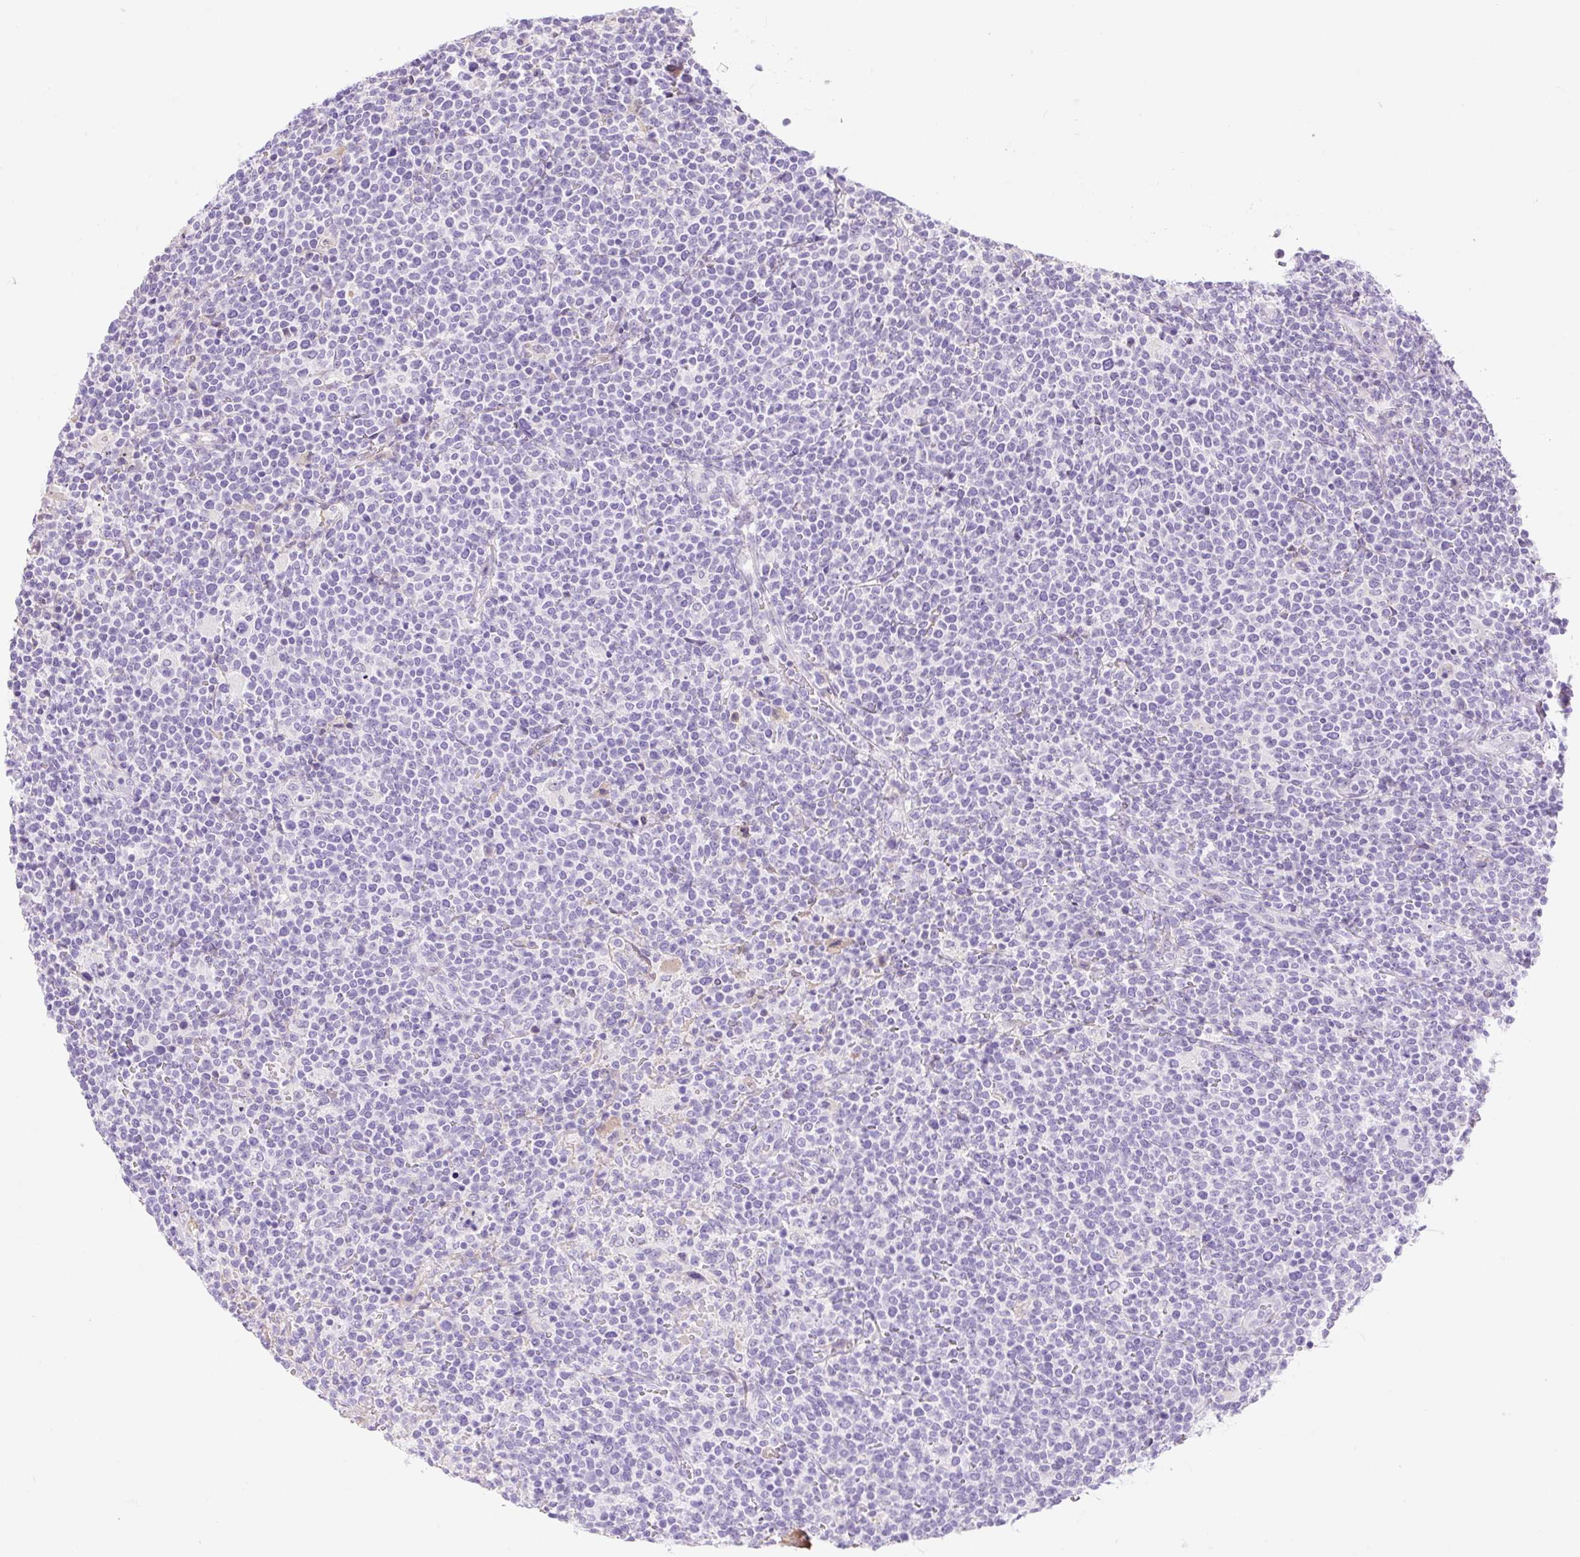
{"staining": {"intensity": "negative", "quantity": "none", "location": "none"}, "tissue": "lymphoma", "cell_type": "Tumor cells", "image_type": "cancer", "snomed": [{"axis": "morphology", "description": "Malignant lymphoma, non-Hodgkin's type, High grade"}, {"axis": "topography", "description": "Lymph node"}], "caption": "This photomicrograph is of high-grade malignant lymphoma, non-Hodgkin's type stained with immunohistochemistry to label a protein in brown with the nuclei are counter-stained blue. There is no positivity in tumor cells. (Immunohistochemistry (ihc), brightfield microscopy, high magnification).", "gene": "ZNF121", "patient": {"sex": "male", "age": 61}}